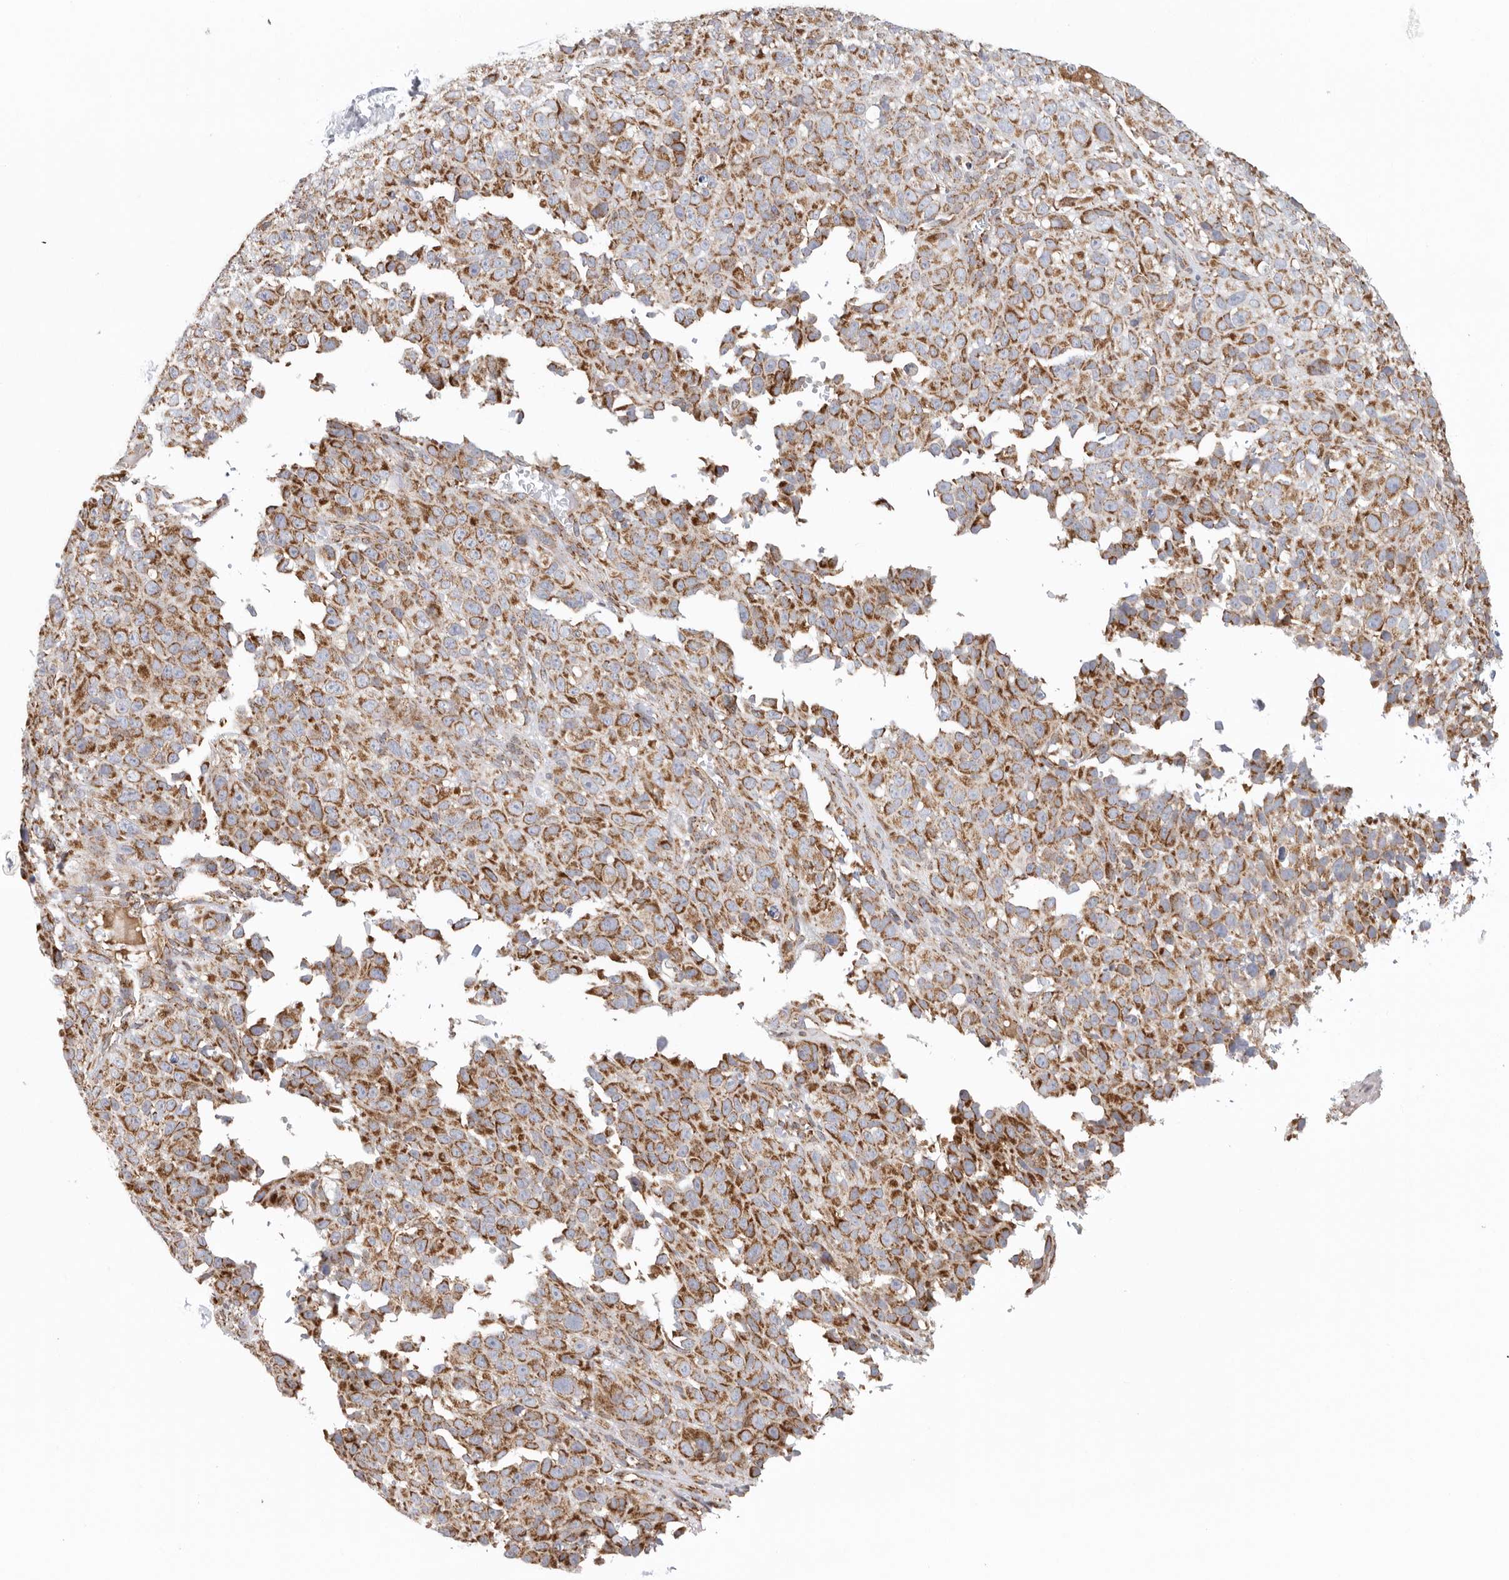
{"staining": {"intensity": "moderate", "quantity": ">75%", "location": "cytoplasmic/membranous"}, "tissue": "melanoma", "cell_type": "Tumor cells", "image_type": "cancer", "snomed": [{"axis": "morphology", "description": "Malignant melanoma, Metastatic site"}, {"axis": "topography", "description": "Skin"}], "caption": "DAB (3,3'-diaminobenzidine) immunohistochemical staining of human melanoma exhibits moderate cytoplasmic/membranous protein expression in about >75% of tumor cells.", "gene": "FKBP8", "patient": {"sex": "female", "age": 72}}